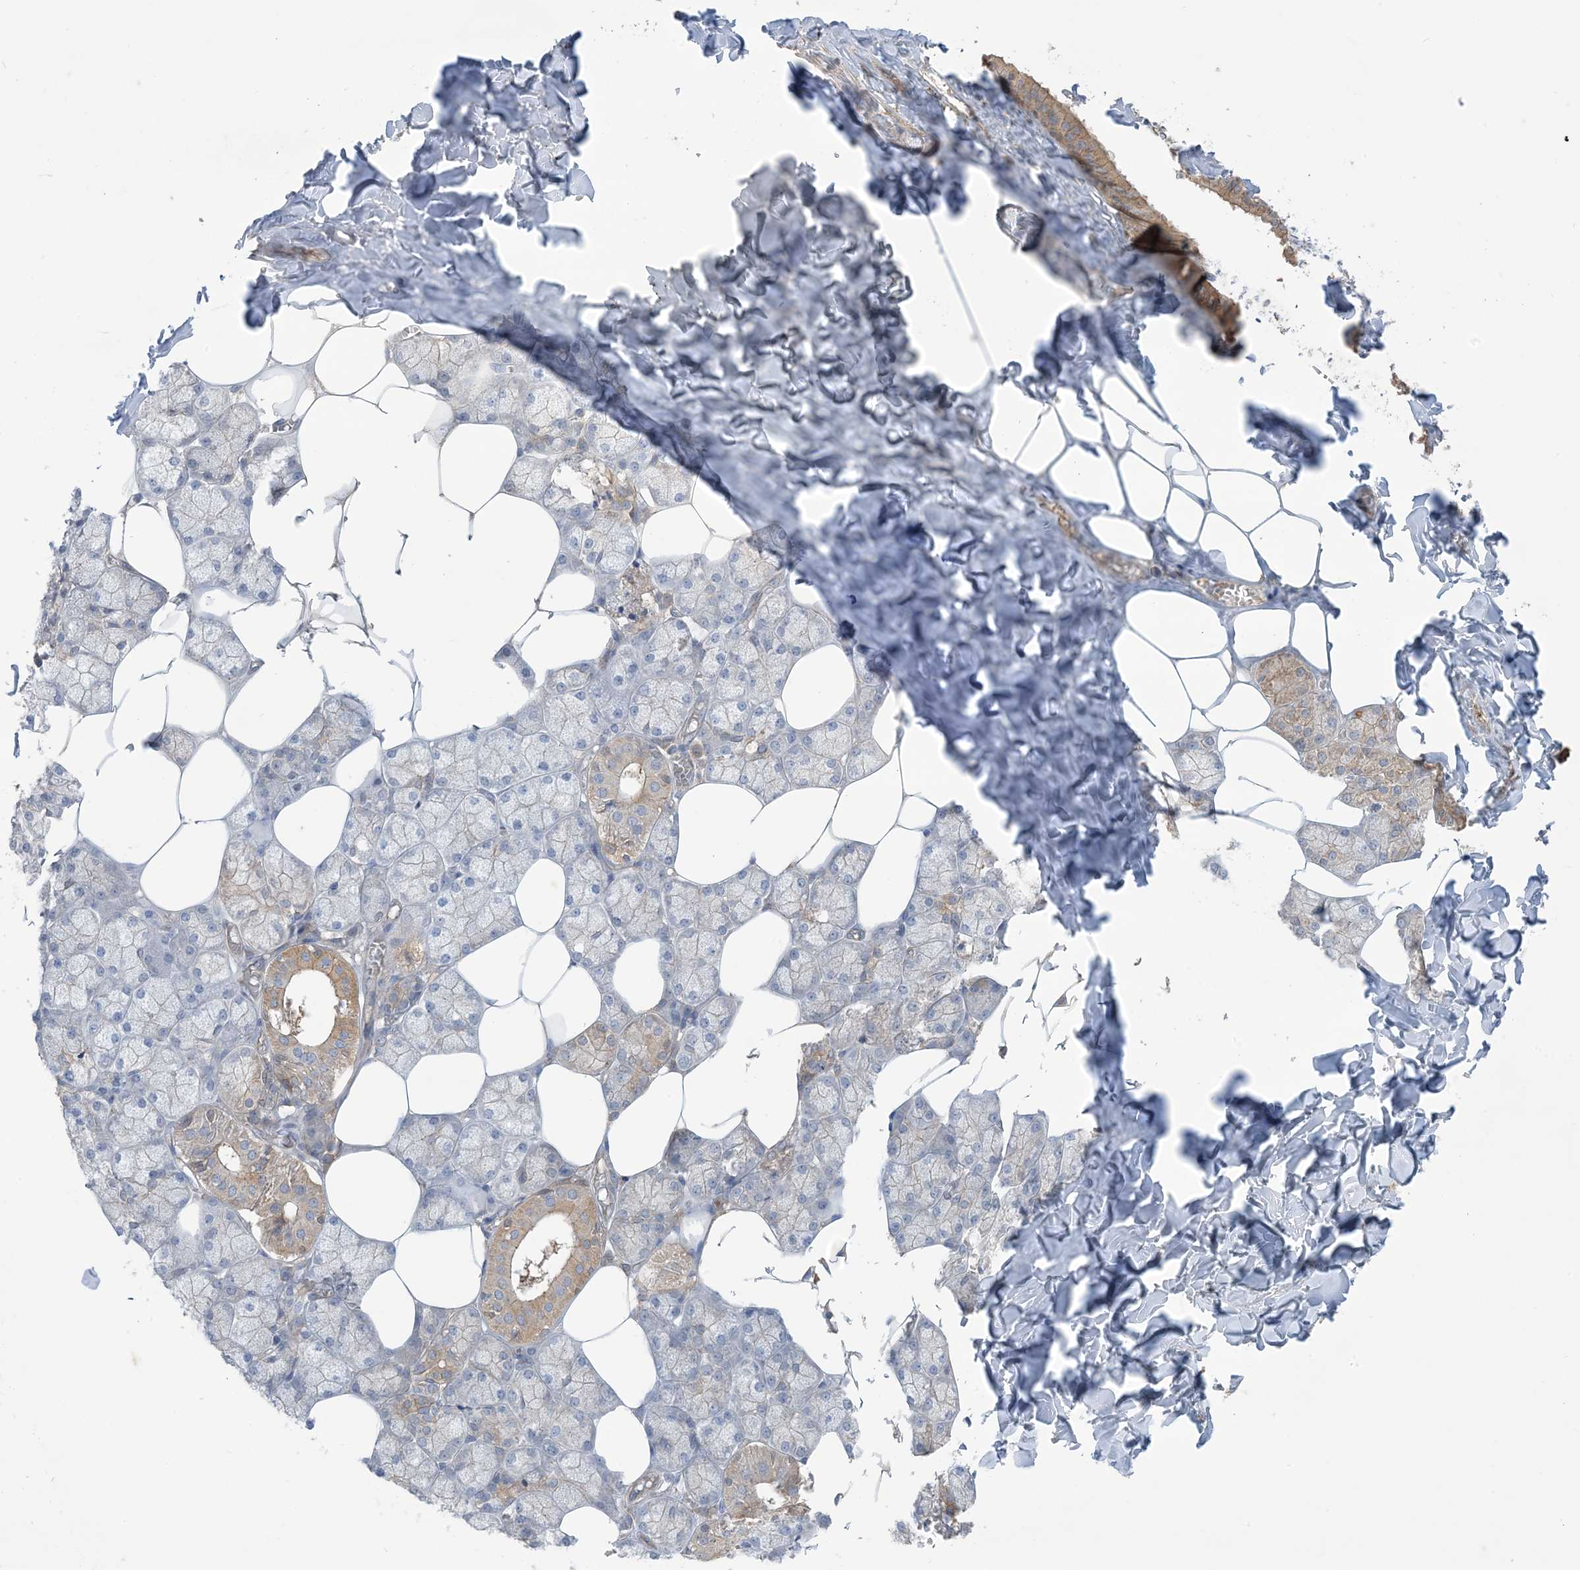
{"staining": {"intensity": "moderate", "quantity": "25%-75%", "location": "cytoplasmic/membranous"}, "tissue": "salivary gland", "cell_type": "Glandular cells", "image_type": "normal", "snomed": [{"axis": "morphology", "description": "Normal tissue, NOS"}, {"axis": "topography", "description": "Salivary gland"}], "caption": "Immunohistochemical staining of benign human salivary gland exhibits 25%-75% levels of moderate cytoplasmic/membranous protein positivity in approximately 25%-75% of glandular cells.", "gene": "CCNY", "patient": {"sex": "male", "age": 62}}